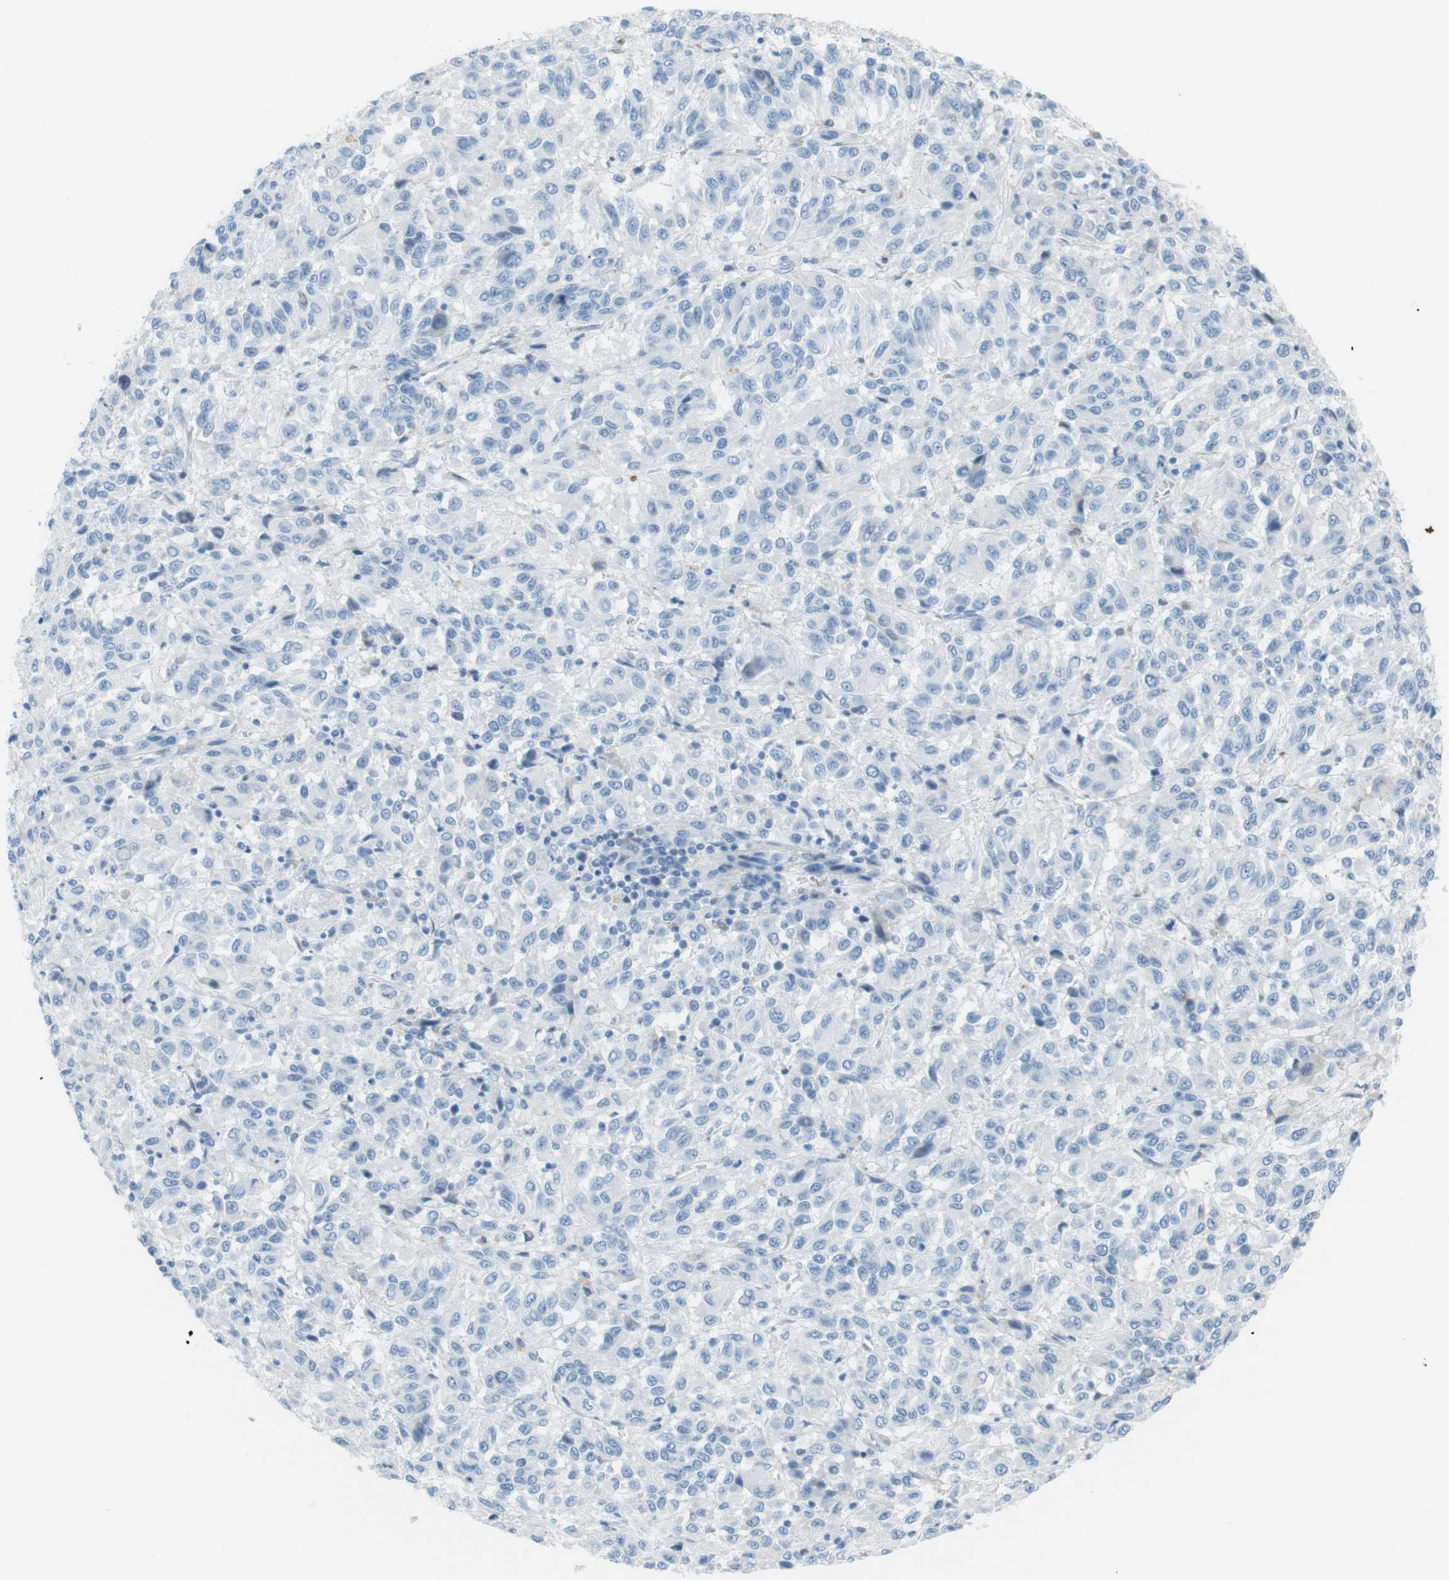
{"staining": {"intensity": "negative", "quantity": "none", "location": "none"}, "tissue": "melanoma", "cell_type": "Tumor cells", "image_type": "cancer", "snomed": [{"axis": "morphology", "description": "Malignant melanoma, Metastatic site"}, {"axis": "topography", "description": "Lung"}], "caption": "Protein analysis of melanoma exhibits no significant expression in tumor cells. Nuclei are stained in blue.", "gene": "AZGP1", "patient": {"sex": "male", "age": 64}}